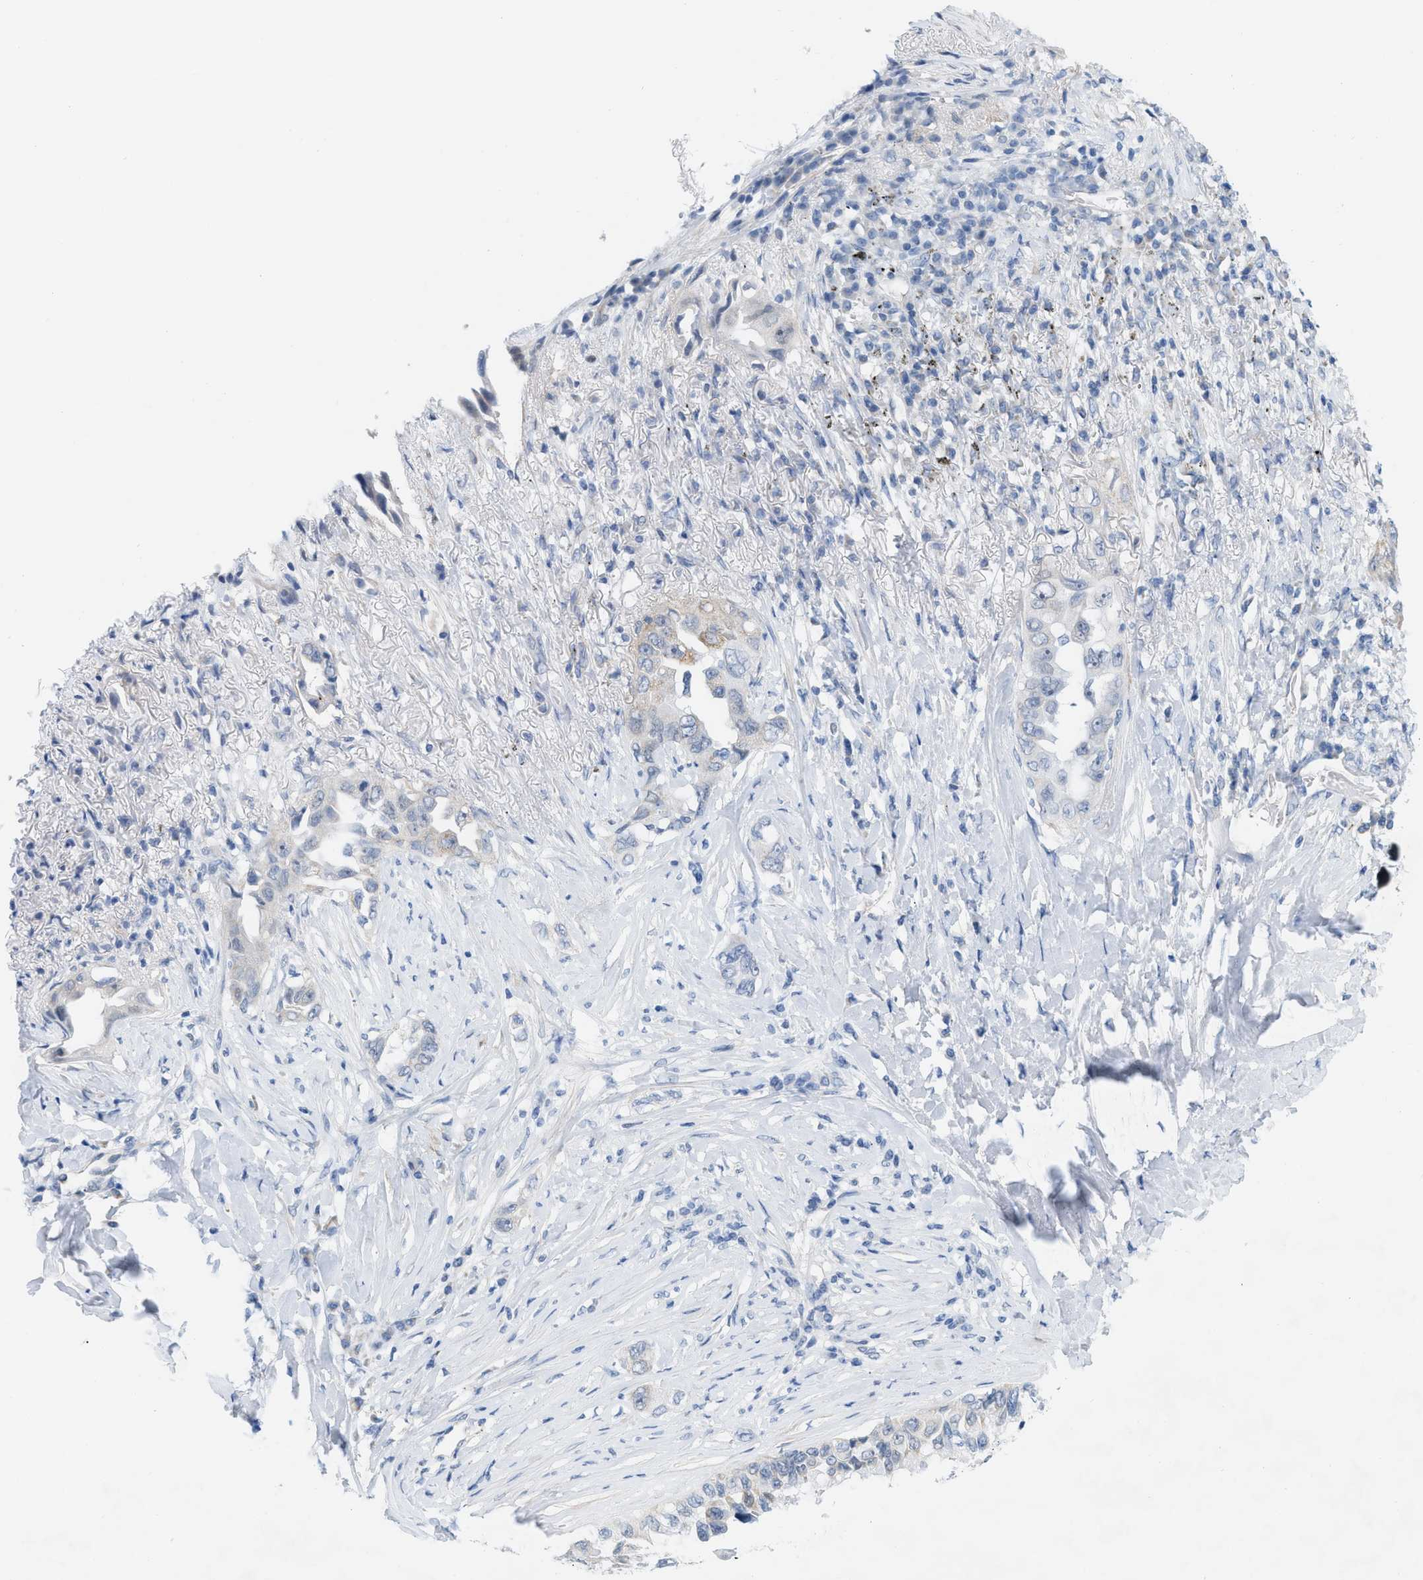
{"staining": {"intensity": "weak", "quantity": "<25%", "location": "cytoplasmic/membranous"}, "tissue": "lung cancer", "cell_type": "Tumor cells", "image_type": "cancer", "snomed": [{"axis": "morphology", "description": "Adenocarcinoma, NOS"}, {"axis": "topography", "description": "Lung"}], "caption": "IHC of lung cancer (adenocarcinoma) demonstrates no expression in tumor cells. (DAB (3,3'-diaminobenzidine) IHC, high magnification).", "gene": "HLTF", "patient": {"sex": "female", "age": 51}}